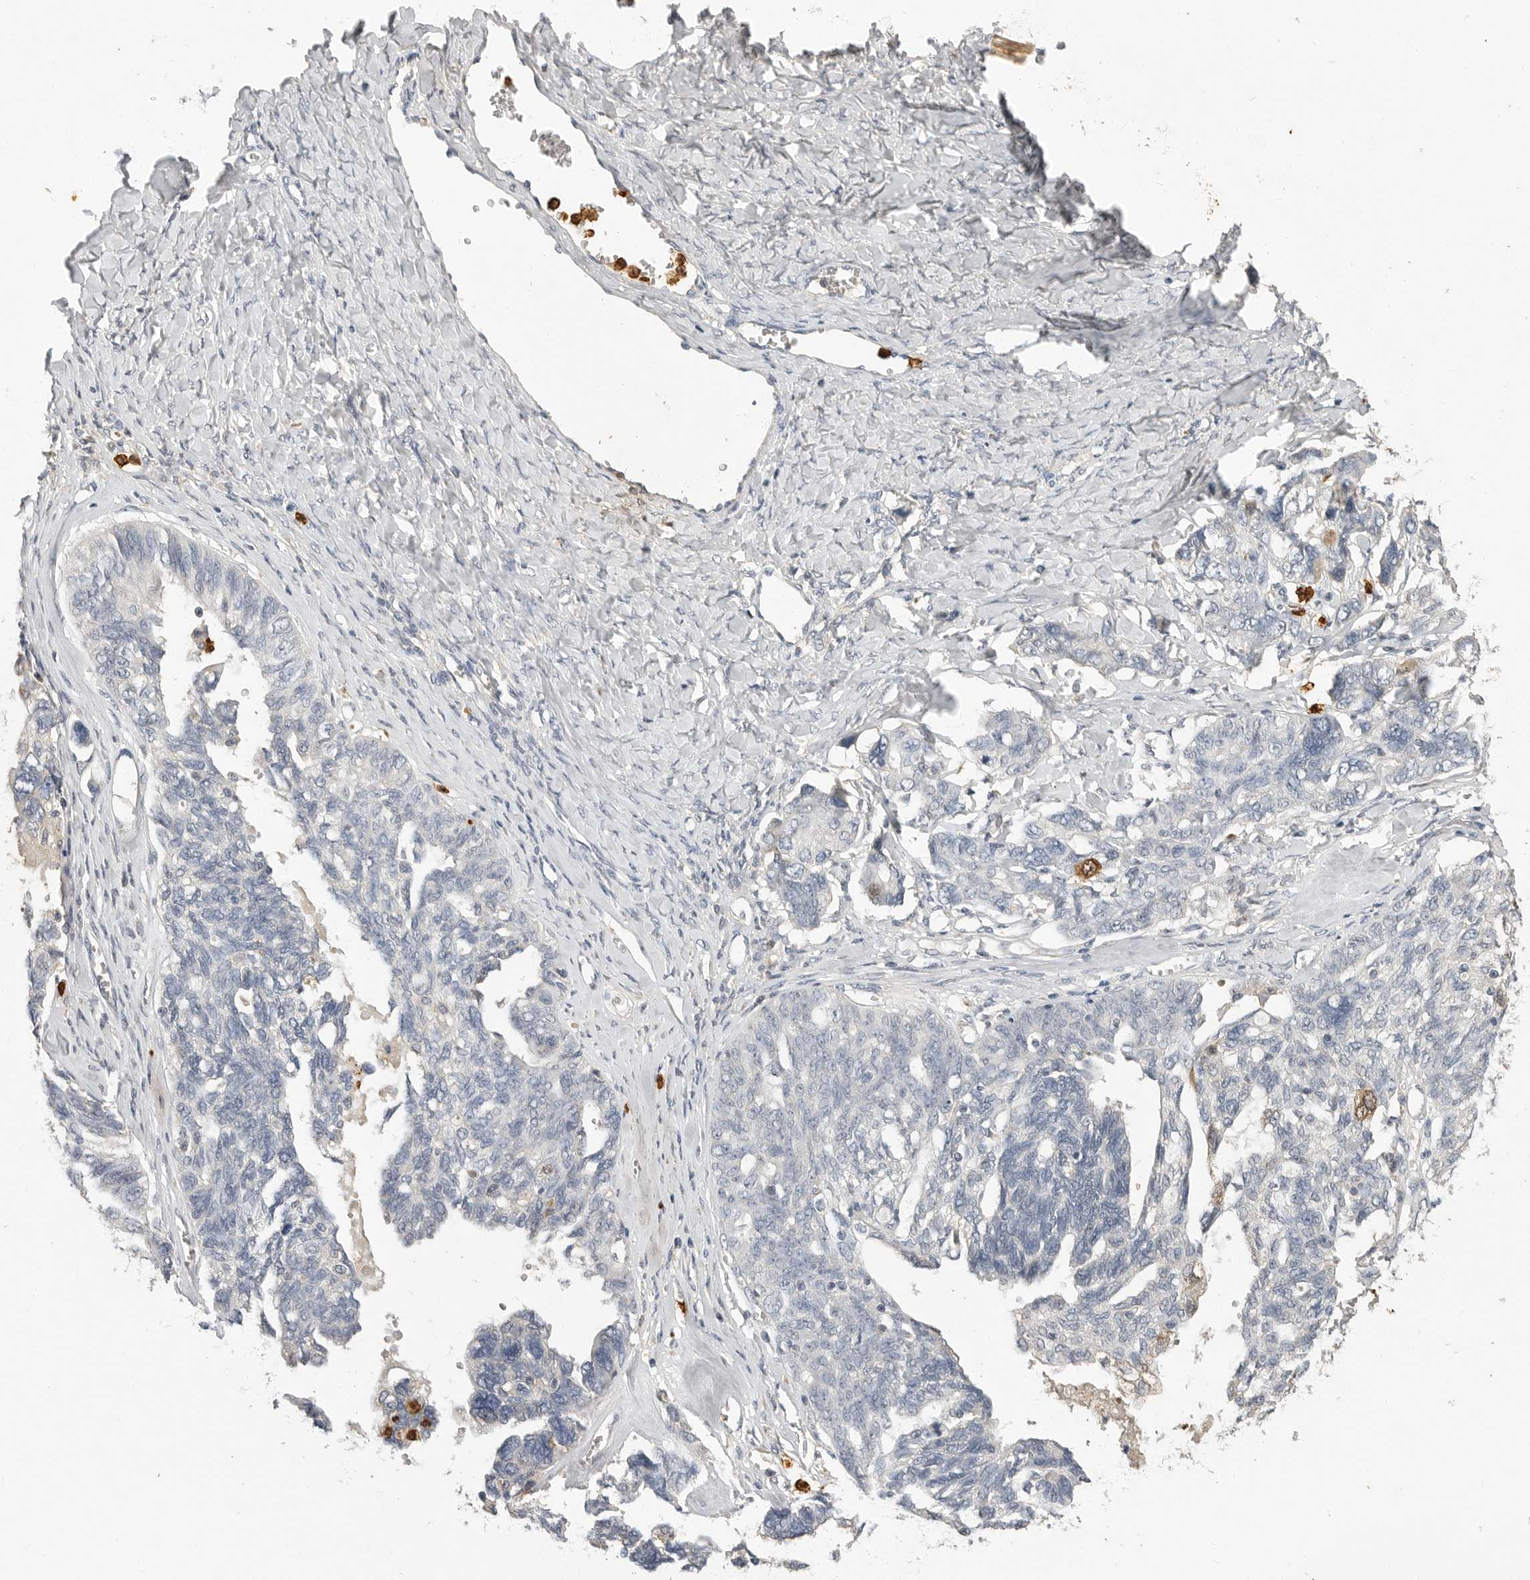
{"staining": {"intensity": "negative", "quantity": "none", "location": "none"}, "tissue": "ovarian cancer", "cell_type": "Tumor cells", "image_type": "cancer", "snomed": [{"axis": "morphology", "description": "Cystadenocarcinoma, serous, NOS"}, {"axis": "topography", "description": "Ovary"}], "caption": "Ovarian cancer (serous cystadenocarcinoma) stained for a protein using IHC demonstrates no positivity tumor cells.", "gene": "LTBR", "patient": {"sex": "female", "age": 79}}